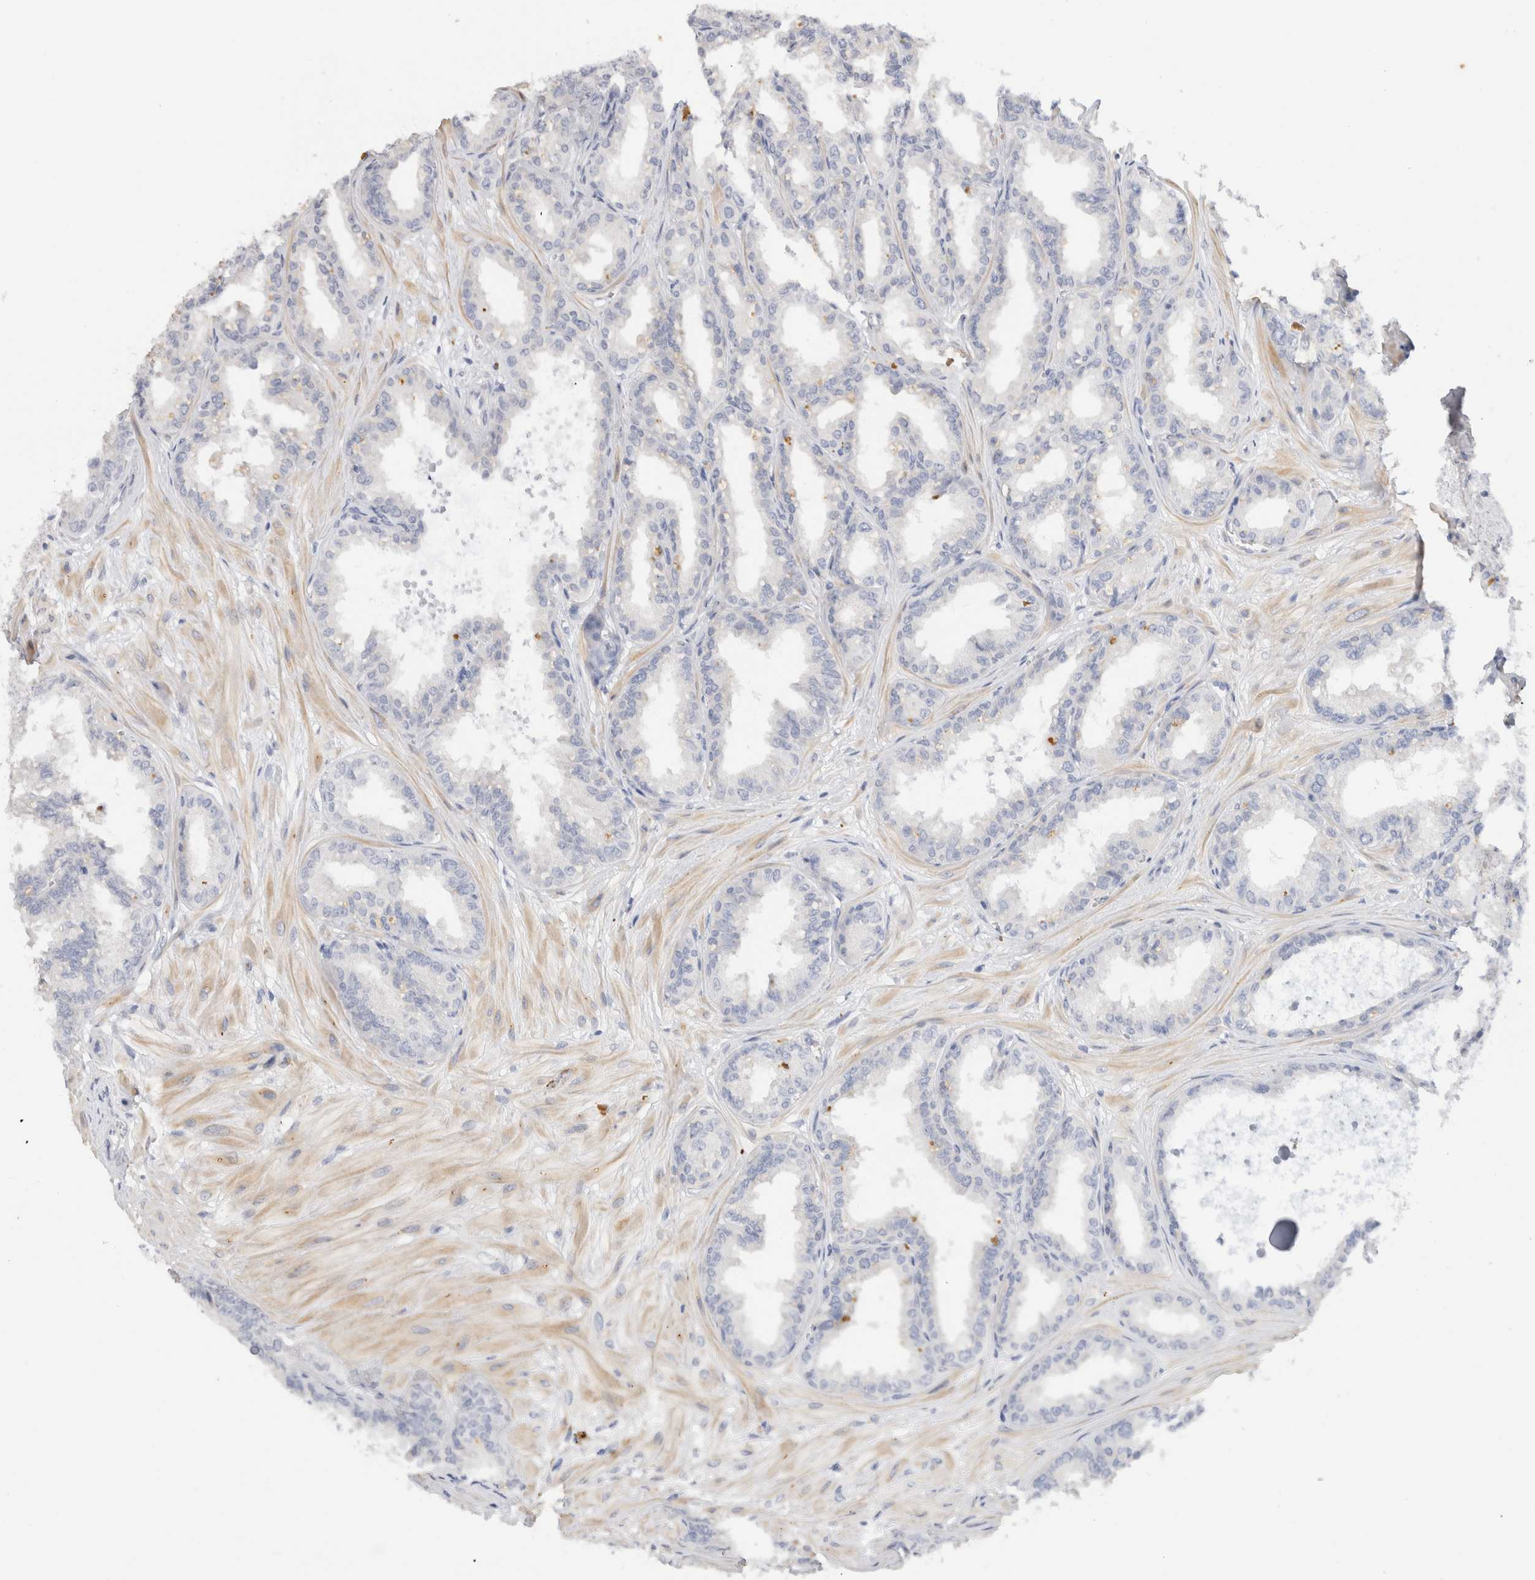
{"staining": {"intensity": "negative", "quantity": "none", "location": "none"}, "tissue": "seminal vesicle", "cell_type": "Glandular cells", "image_type": "normal", "snomed": [{"axis": "morphology", "description": "Normal tissue, NOS"}, {"axis": "topography", "description": "Prostate"}, {"axis": "topography", "description": "Seminal veicle"}], "caption": "DAB immunohistochemical staining of unremarkable human seminal vesicle demonstrates no significant expression in glandular cells.", "gene": "ADAM30", "patient": {"sex": "male", "age": 51}}